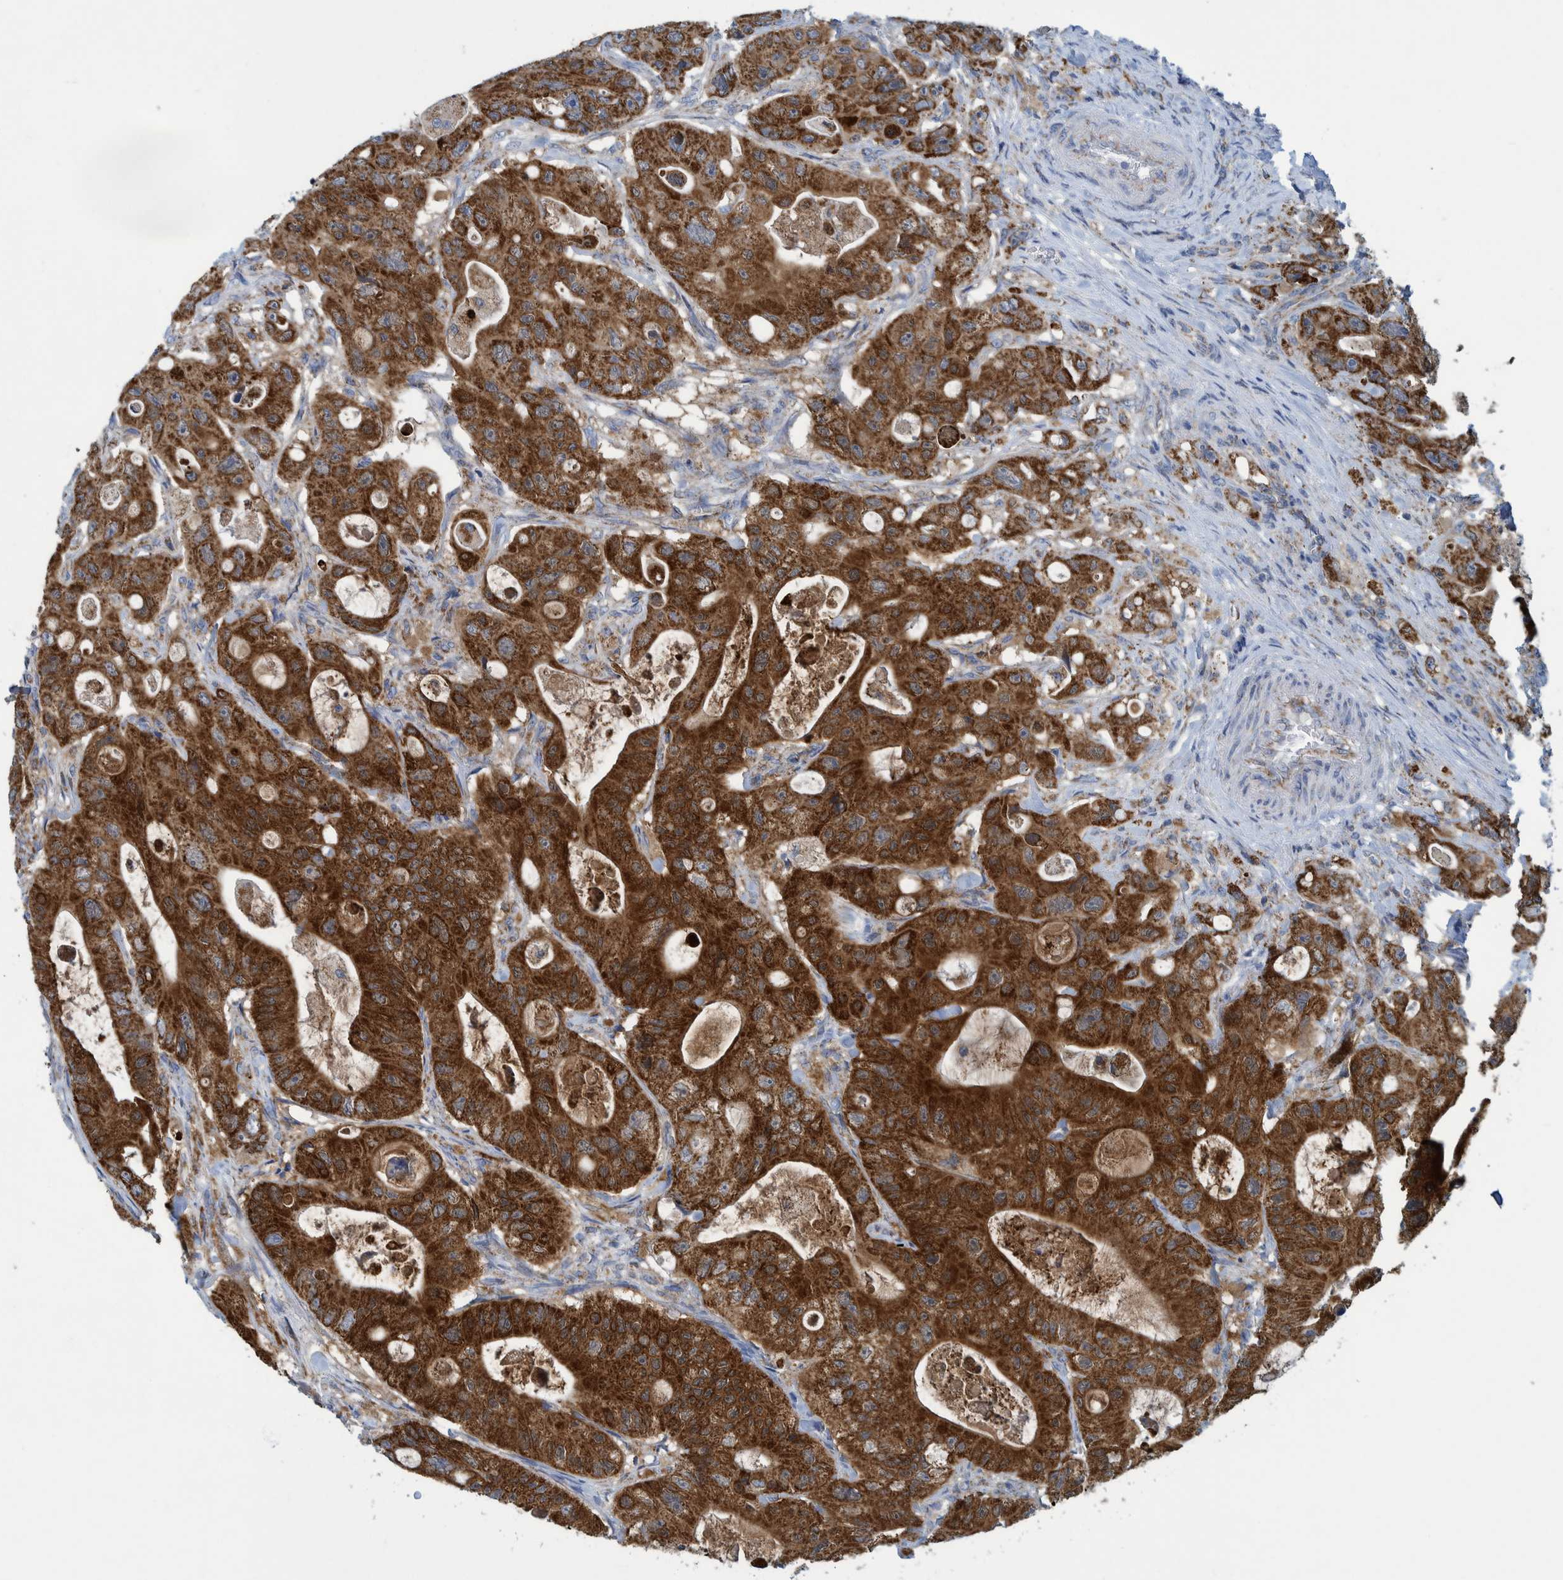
{"staining": {"intensity": "strong", "quantity": ">75%", "location": "cytoplasmic/membranous"}, "tissue": "colorectal cancer", "cell_type": "Tumor cells", "image_type": "cancer", "snomed": [{"axis": "morphology", "description": "Adenocarcinoma, NOS"}, {"axis": "topography", "description": "Colon"}], "caption": "A brown stain shows strong cytoplasmic/membranous positivity of a protein in adenocarcinoma (colorectal) tumor cells.", "gene": "MRPS7", "patient": {"sex": "female", "age": 46}}